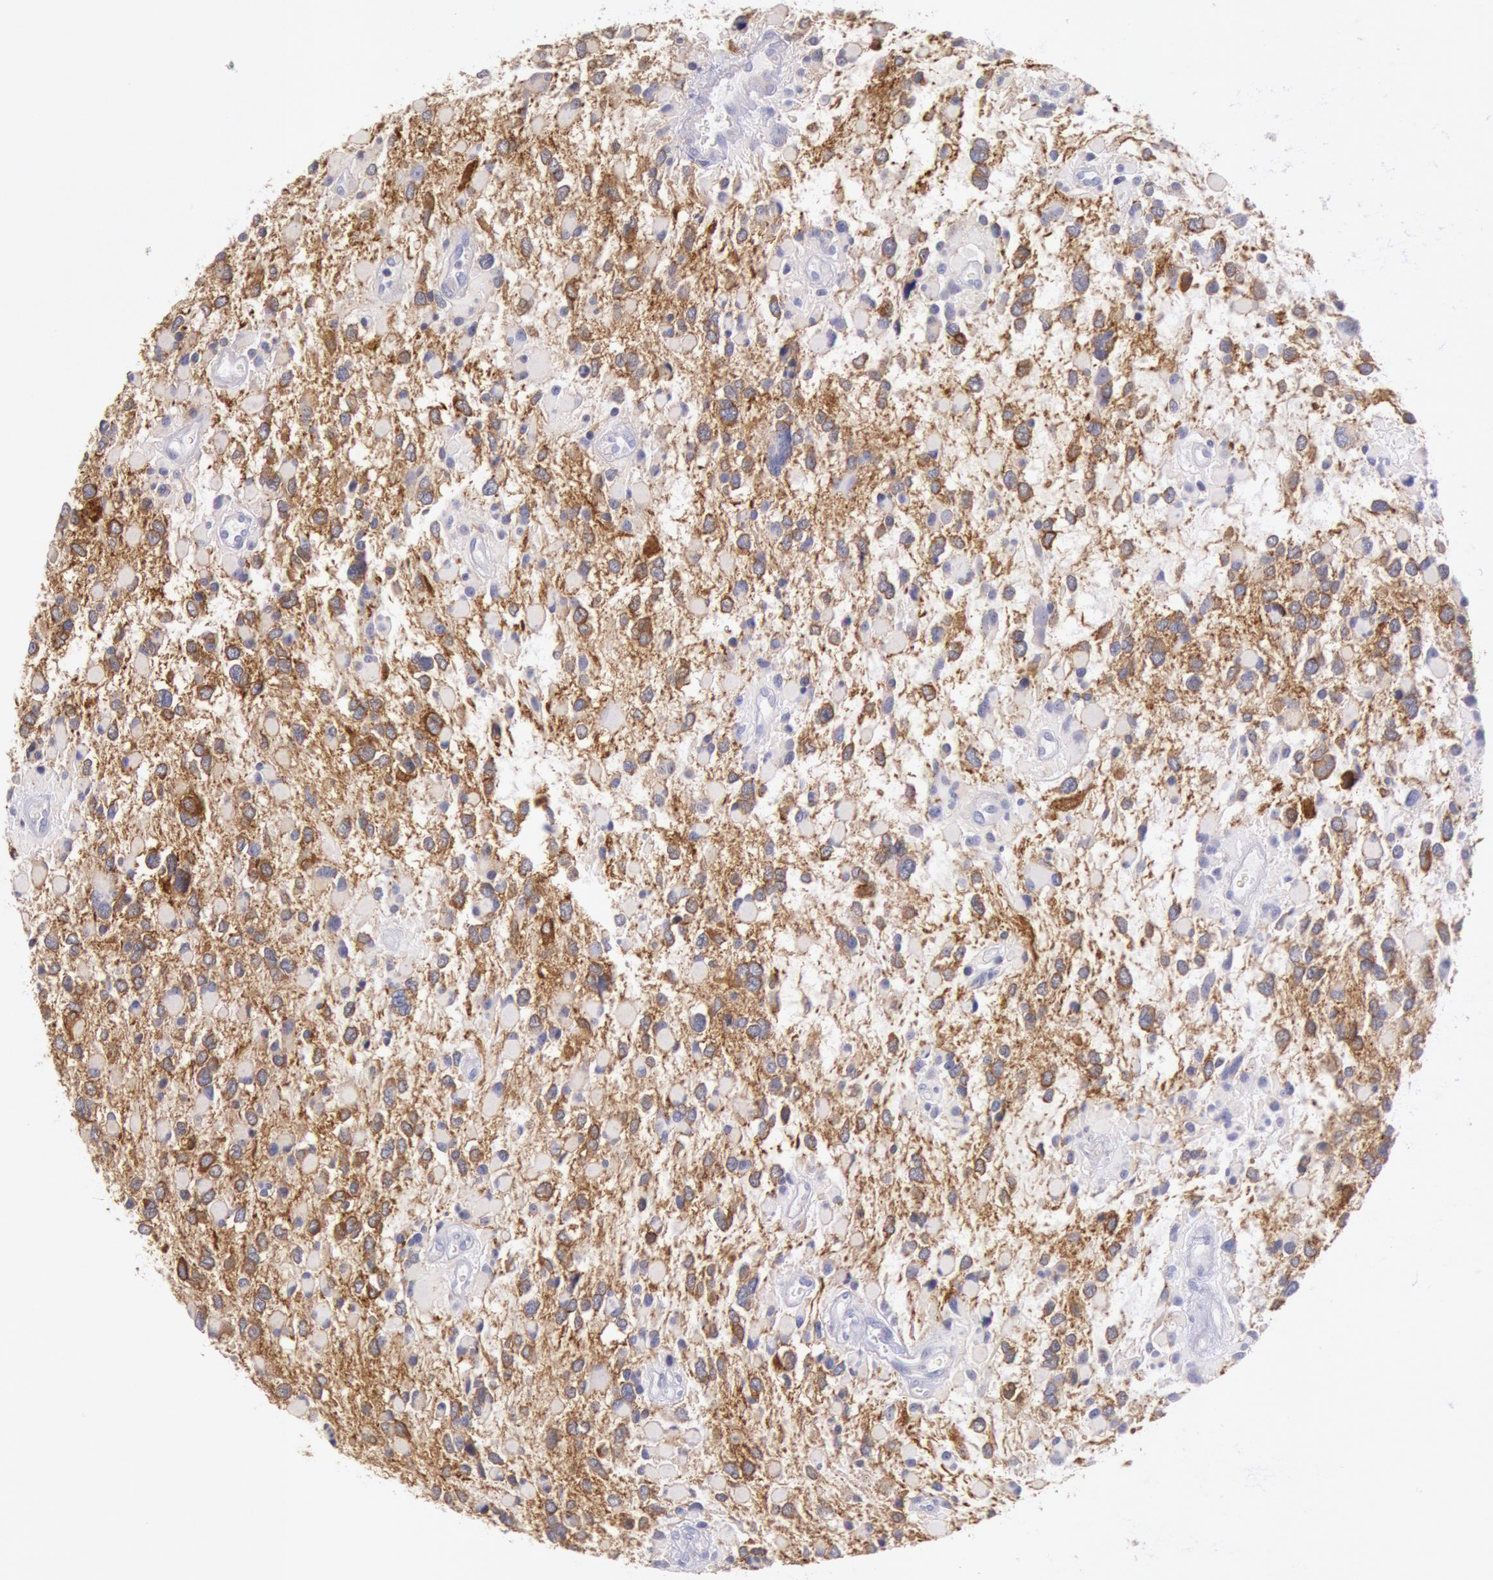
{"staining": {"intensity": "moderate", "quantity": "25%-75%", "location": "cytoplasmic/membranous"}, "tissue": "glioma", "cell_type": "Tumor cells", "image_type": "cancer", "snomed": [{"axis": "morphology", "description": "Glioma, malignant, High grade"}, {"axis": "topography", "description": "Brain"}], "caption": "High-grade glioma (malignant) tissue exhibits moderate cytoplasmic/membranous expression in approximately 25%-75% of tumor cells (Brightfield microscopy of DAB IHC at high magnification).", "gene": "MYO5A", "patient": {"sex": "female", "age": 37}}